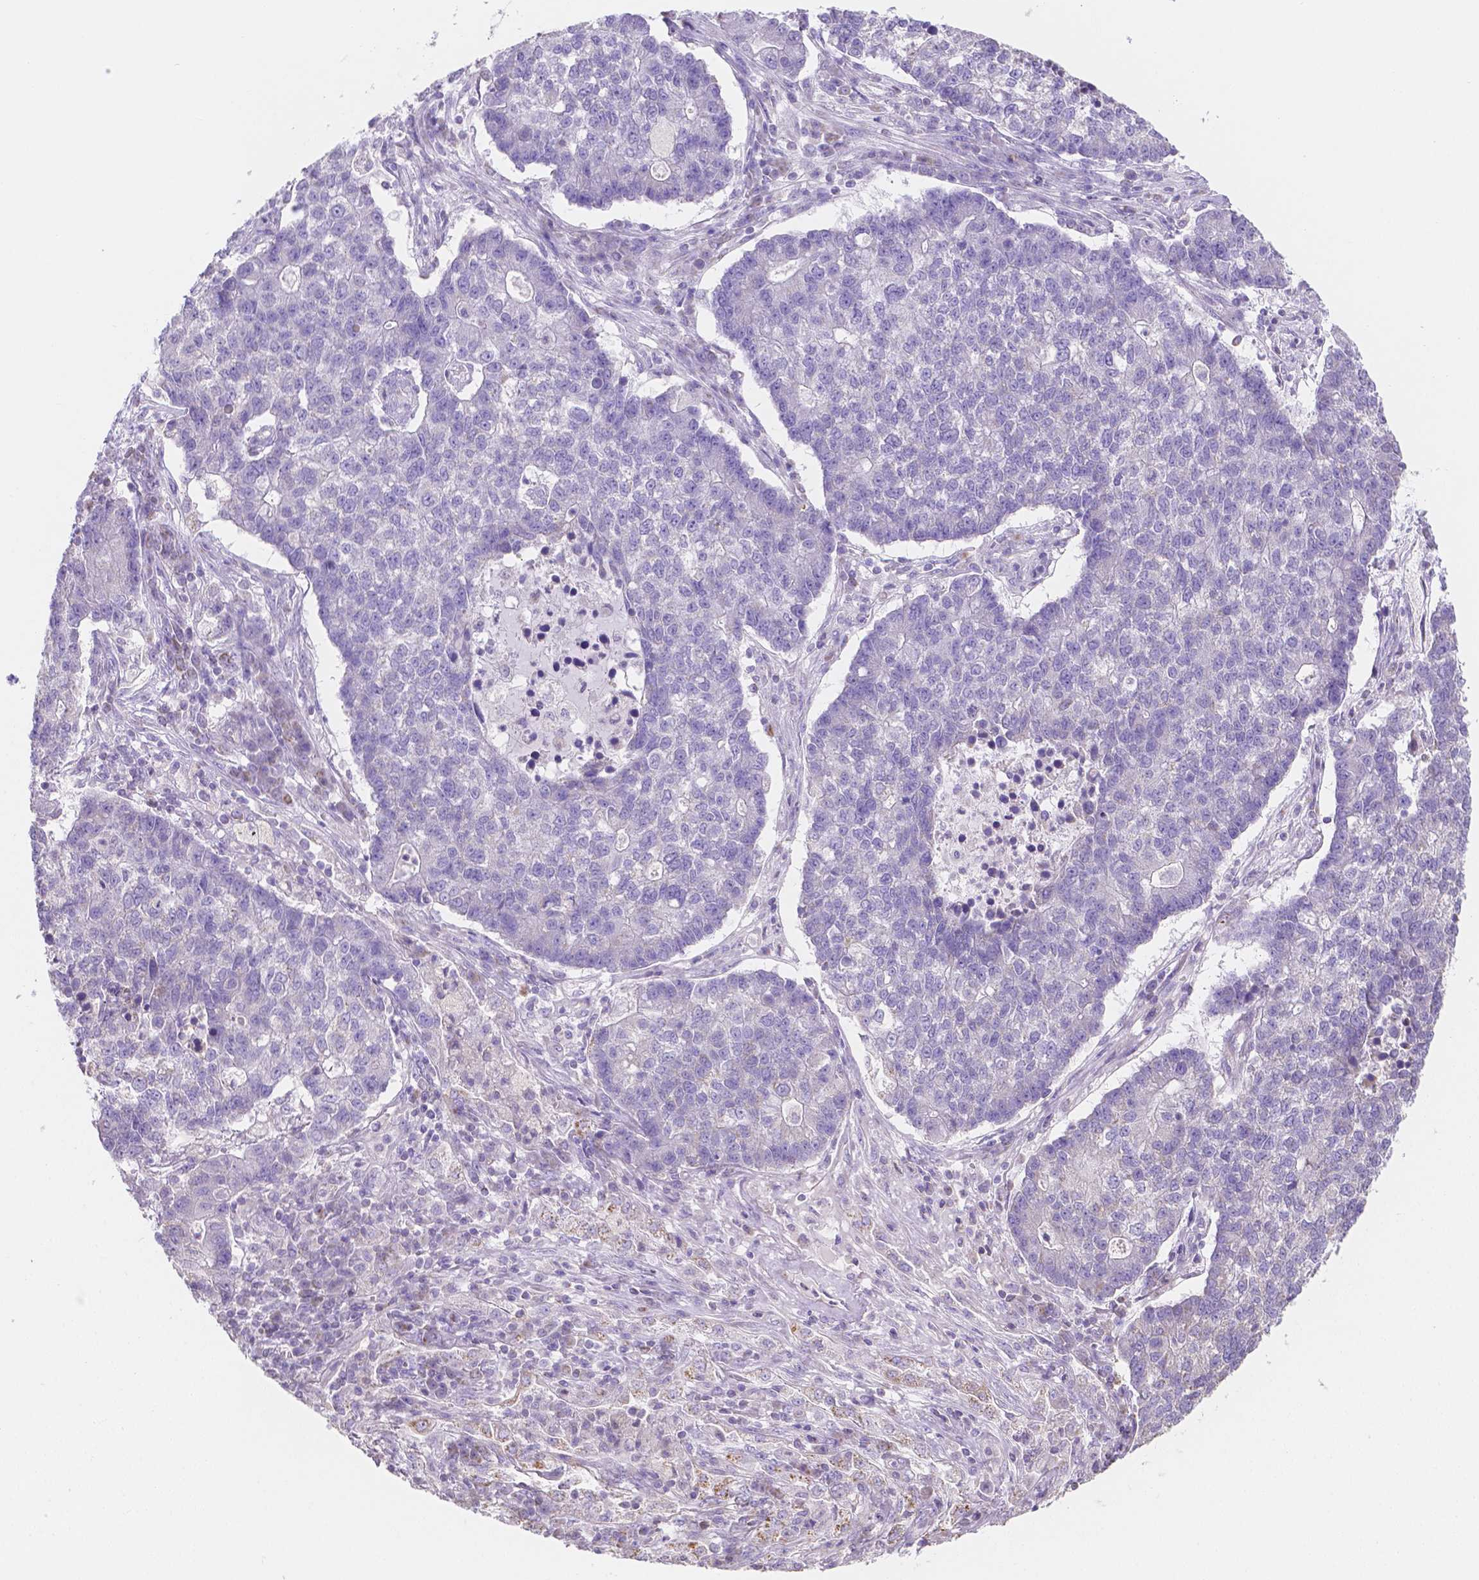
{"staining": {"intensity": "negative", "quantity": "none", "location": "none"}, "tissue": "lung cancer", "cell_type": "Tumor cells", "image_type": "cancer", "snomed": [{"axis": "morphology", "description": "Adenocarcinoma, NOS"}, {"axis": "topography", "description": "Lung"}], "caption": "Immunohistochemical staining of human lung adenocarcinoma displays no significant positivity in tumor cells.", "gene": "TMEM130", "patient": {"sex": "male", "age": 57}}